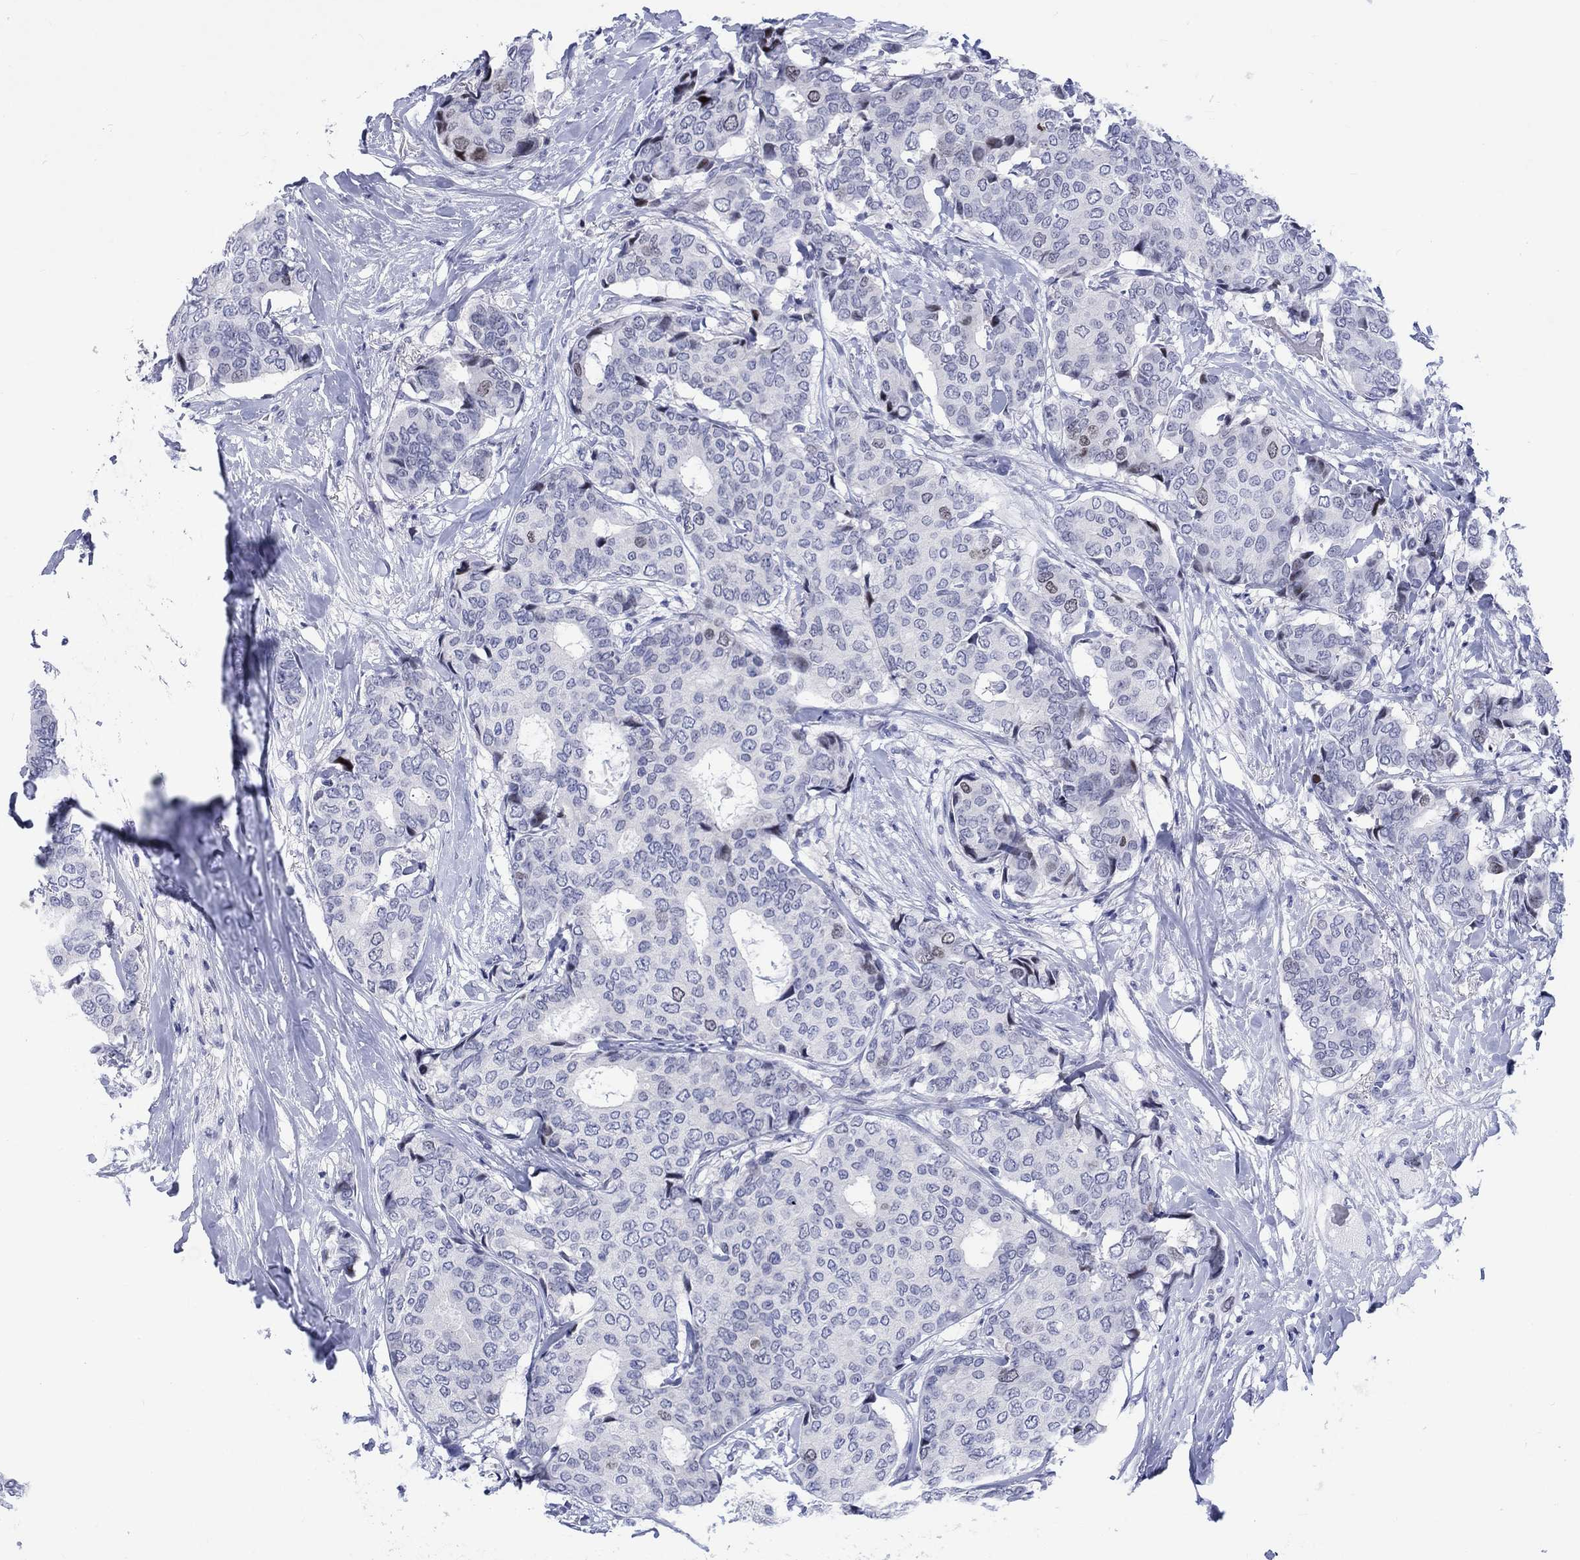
{"staining": {"intensity": "negative", "quantity": "none", "location": "none"}, "tissue": "breast cancer", "cell_type": "Tumor cells", "image_type": "cancer", "snomed": [{"axis": "morphology", "description": "Duct carcinoma"}, {"axis": "topography", "description": "Breast"}], "caption": "Human breast intraductal carcinoma stained for a protein using IHC displays no expression in tumor cells.", "gene": "CDCA2", "patient": {"sex": "female", "age": 75}}